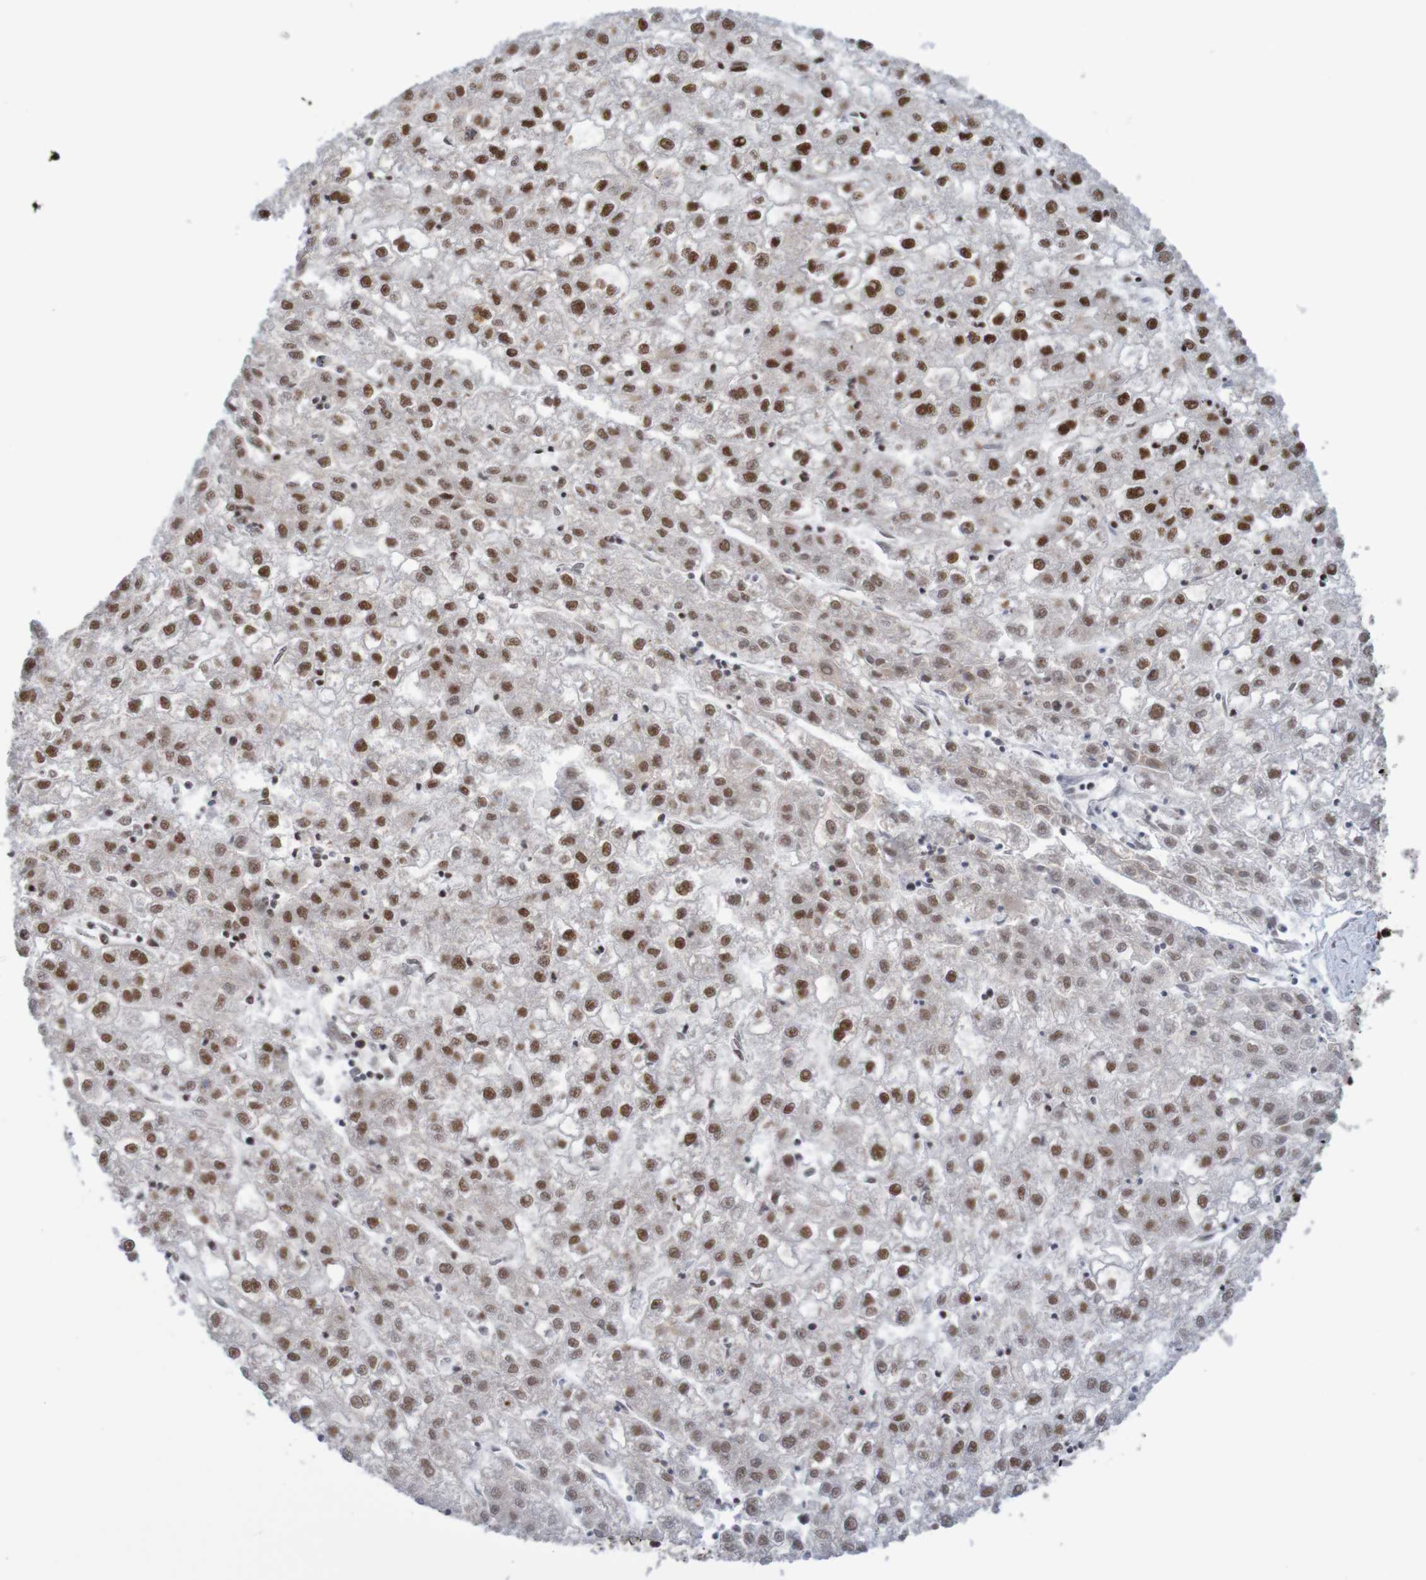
{"staining": {"intensity": "strong", "quantity": ">75%", "location": "nuclear"}, "tissue": "liver cancer", "cell_type": "Tumor cells", "image_type": "cancer", "snomed": [{"axis": "morphology", "description": "Carcinoma, Hepatocellular, NOS"}, {"axis": "topography", "description": "Liver"}], "caption": "Liver cancer (hepatocellular carcinoma) tissue reveals strong nuclear staining in about >75% of tumor cells (DAB IHC, brown staining for protein, blue staining for nuclei).", "gene": "THRAP3", "patient": {"sex": "male", "age": 72}}